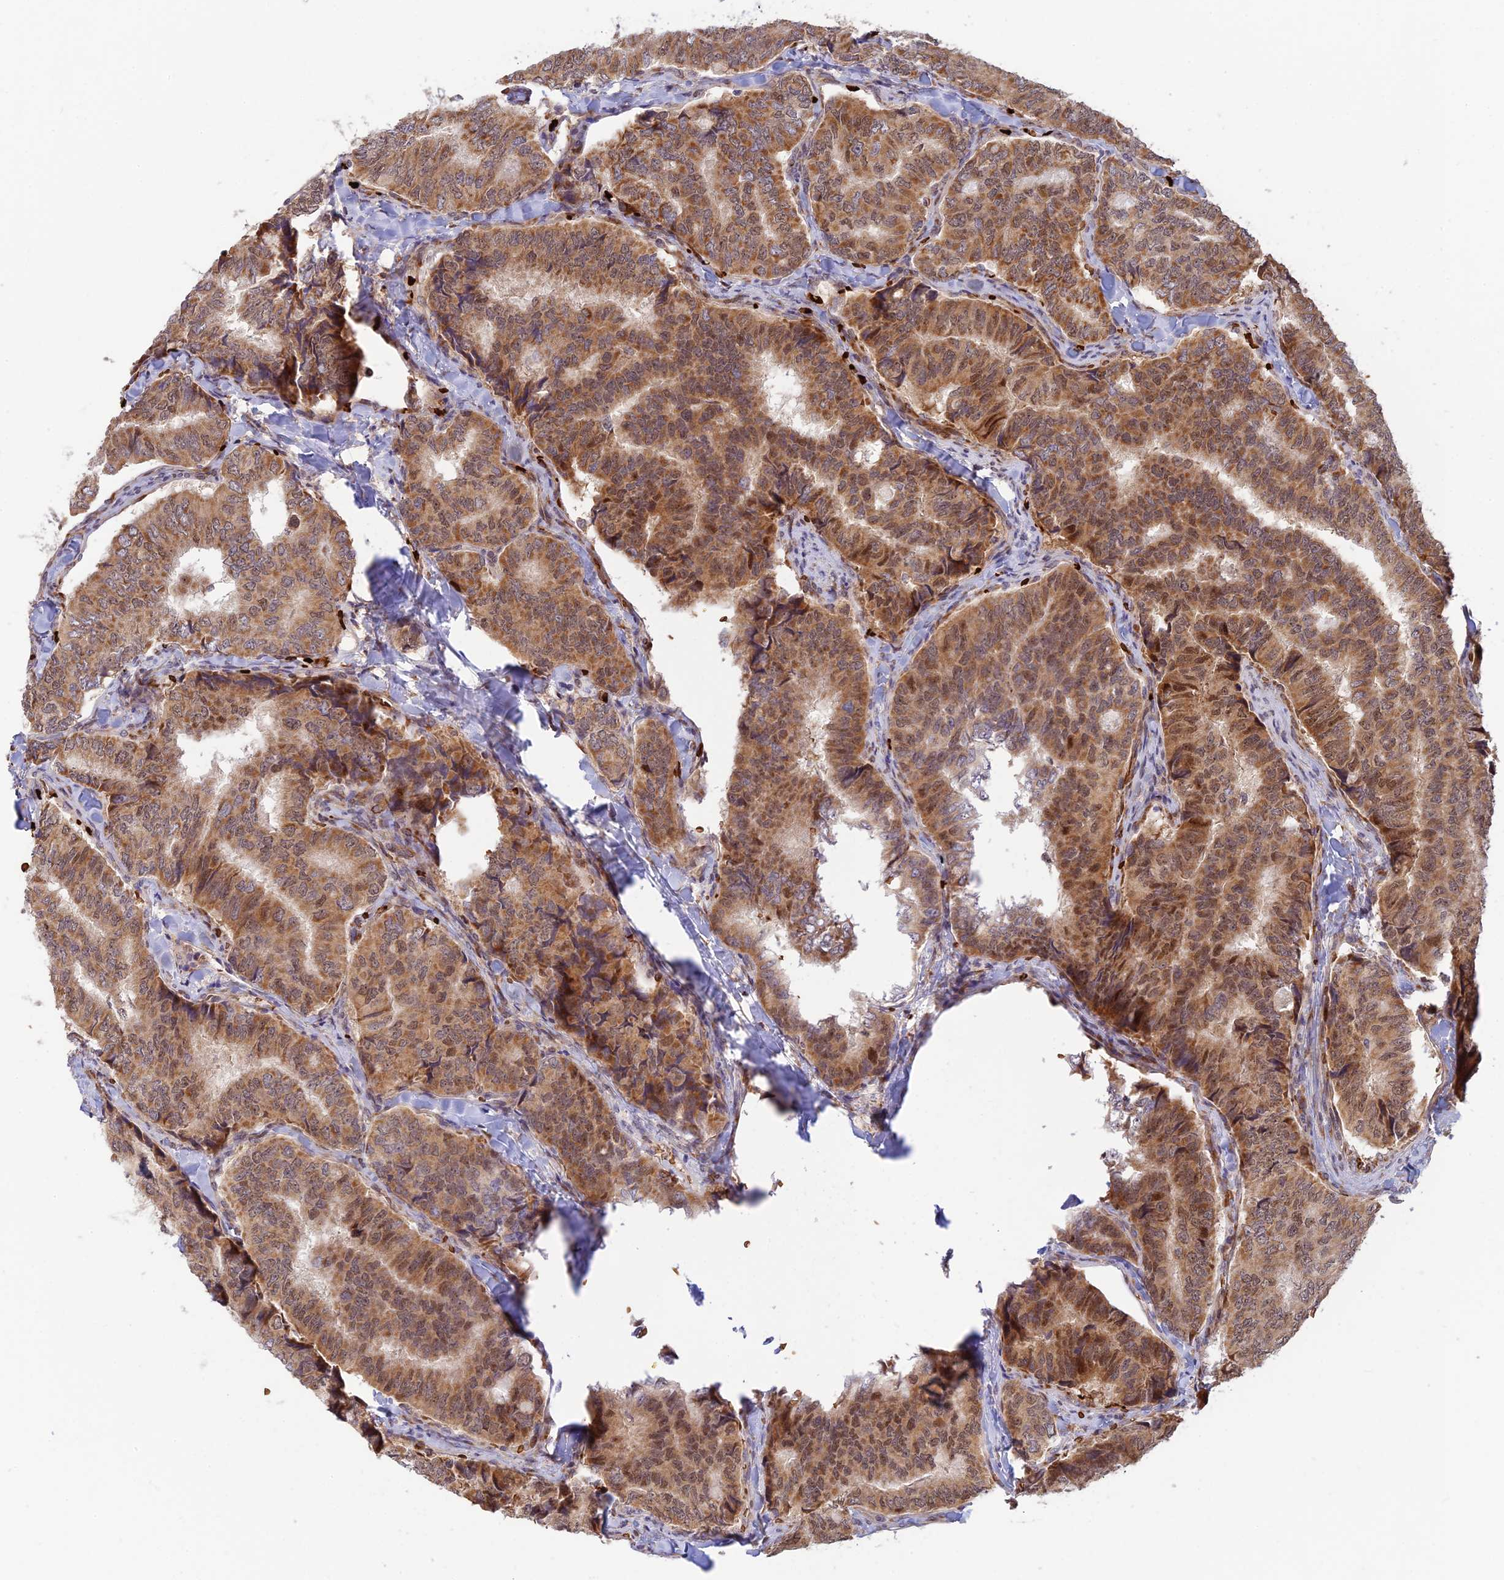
{"staining": {"intensity": "moderate", "quantity": ">75%", "location": "cytoplasmic/membranous,nuclear"}, "tissue": "thyroid cancer", "cell_type": "Tumor cells", "image_type": "cancer", "snomed": [{"axis": "morphology", "description": "Papillary adenocarcinoma, NOS"}, {"axis": "topography", "description": "Thyroid gland"}], "caption": "Human thyroid cancer (papillary adenocarcinoma) stained with a brown dye shows moderate cytoplasmic/membranous and nuclear positive staining in about >75% of tumor cells.", "gene": "UFSP2", "patient": {"sex": "female", "age": 35}}